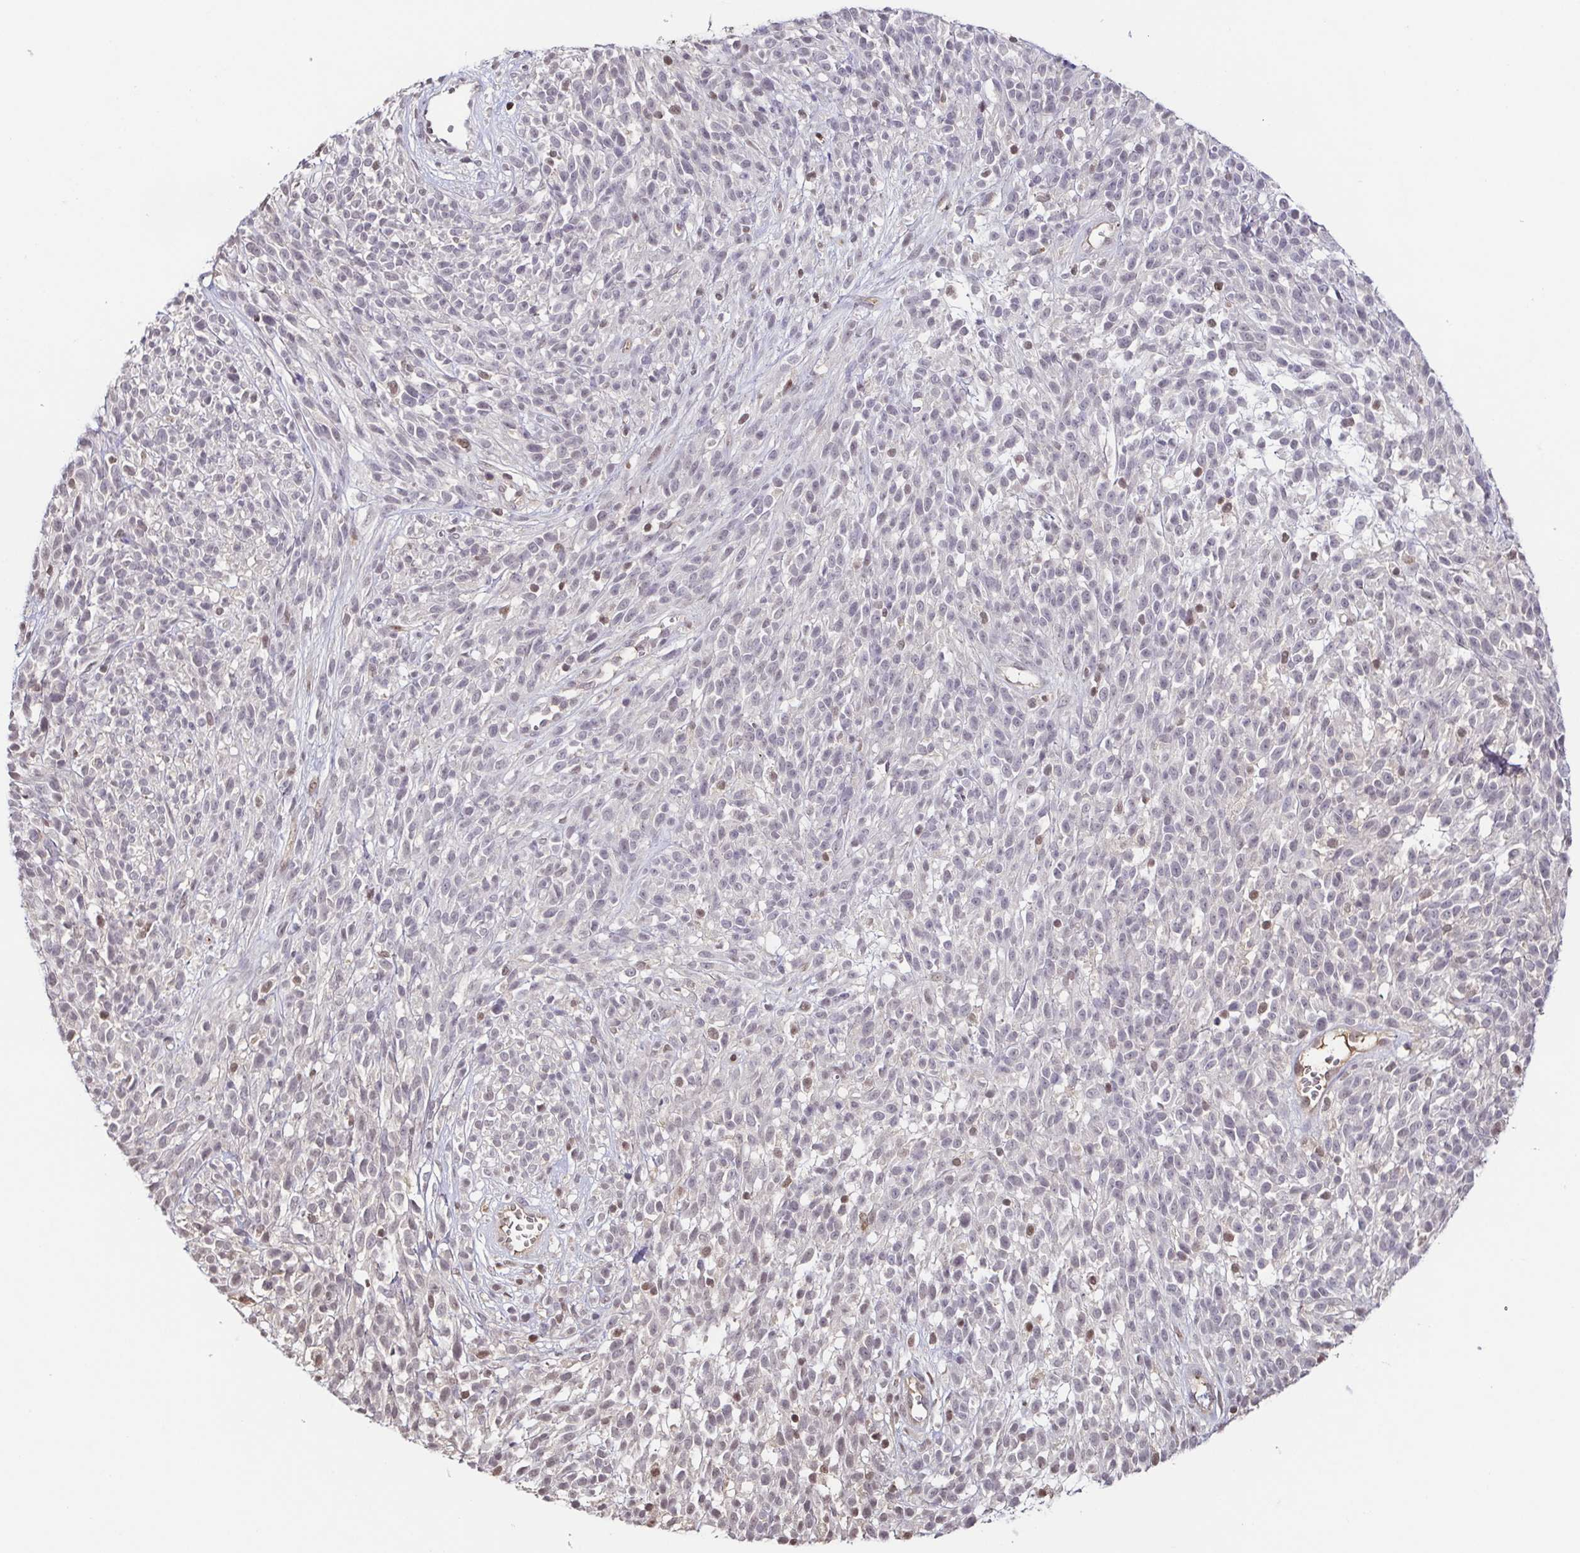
{"staining": {"intensity": "moderate", "quantity": "<25%", "location": "nuclear"}, "tissue": "melanoma", "cell_type": "Tumor cells", "image_type": "cancer", "snomed": [{"axis": "morphology", "description": "Malignant melanoma, NOS"}, {"axis": "topography", "description": "Skin"}, {"axis": "topography", "description": "Skin of trunk"}], "caption": "A photomicrograph showing moderate nuclear staining in about <25% of tumor cells in malignant melanoma, as visualized by brown immunohistochemical staining.", "gene": "PSMB9", "patient": {"sex": "male", "age": 74}}